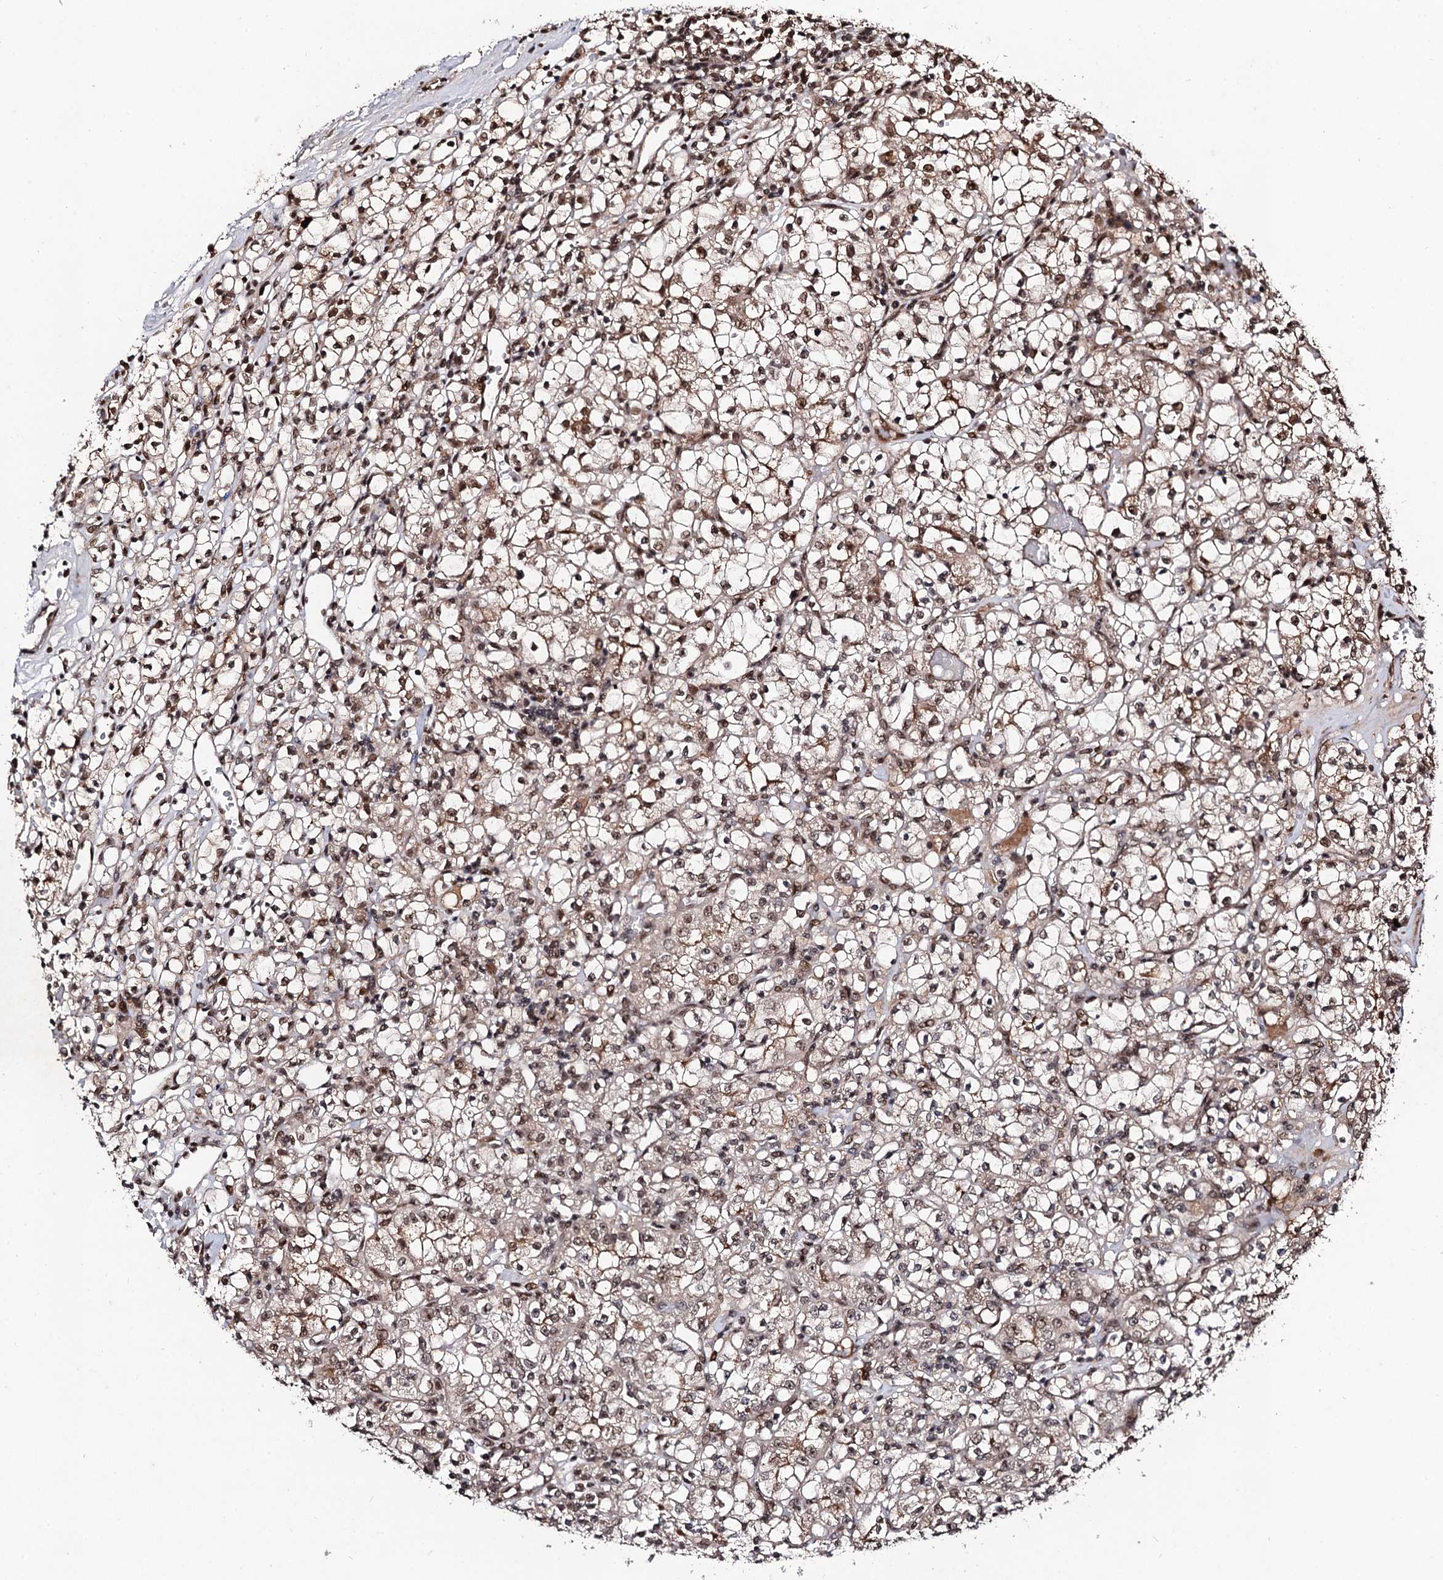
{"staining": {"intensity": "moderate", "quantity": ">75%", "location": "nuclear"}, "tissue": "renal cancer", "cell_type": "Tumor cells", "image_type": "cancer", "snomed": [{"axis": "morphology", "description": "Adenocarcinoma, NOS"}, {"axis": "topography", "description": "Kidney"}], "caption": "Renal cancer (adenocarcinoma) tissue demonstrates moderate nuclear expression in about >75% of tumor cells, visualized by immunohistochemistry.", "gene": "SFSWAP", "patient": {"sex": "female", "age": 59}}